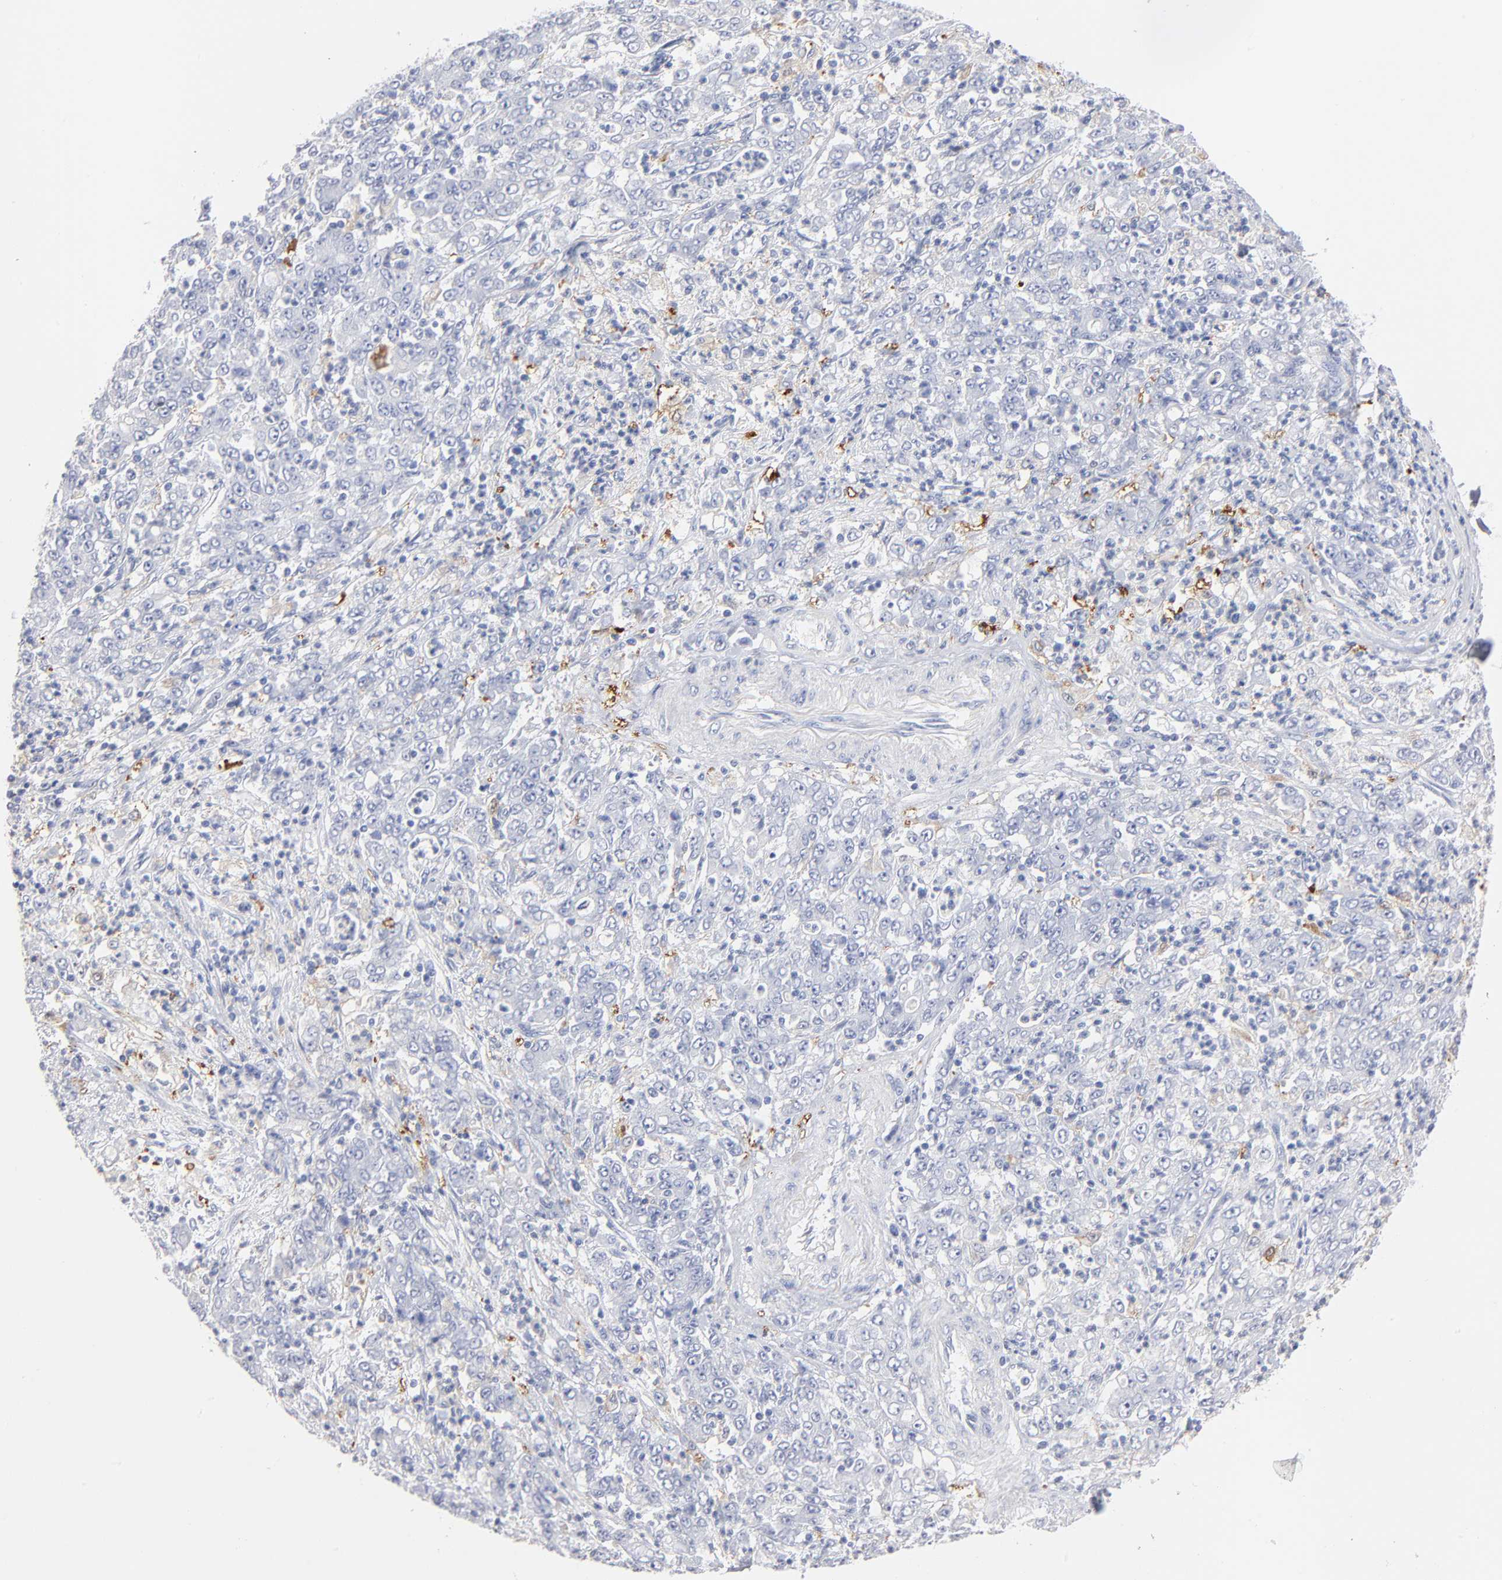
{"staining": {"intensity": "negative", "quantity": "none", "location": "none"}, "tissue": "stomach cancer", "cell_type": "Tumor cells", "image_type": "cancer", "snomed": [{"axis": "morphology", "description": "Adenocarcinoma, NOS"}, {"axis": "topography", "description": "Stomach, lower"}], "caption": "There is no significant staining in tumor cells of stomach cancer (adenocarcinoma).", "gene": "IFIT2", "patient": {"sex": "female", "age": 71}}